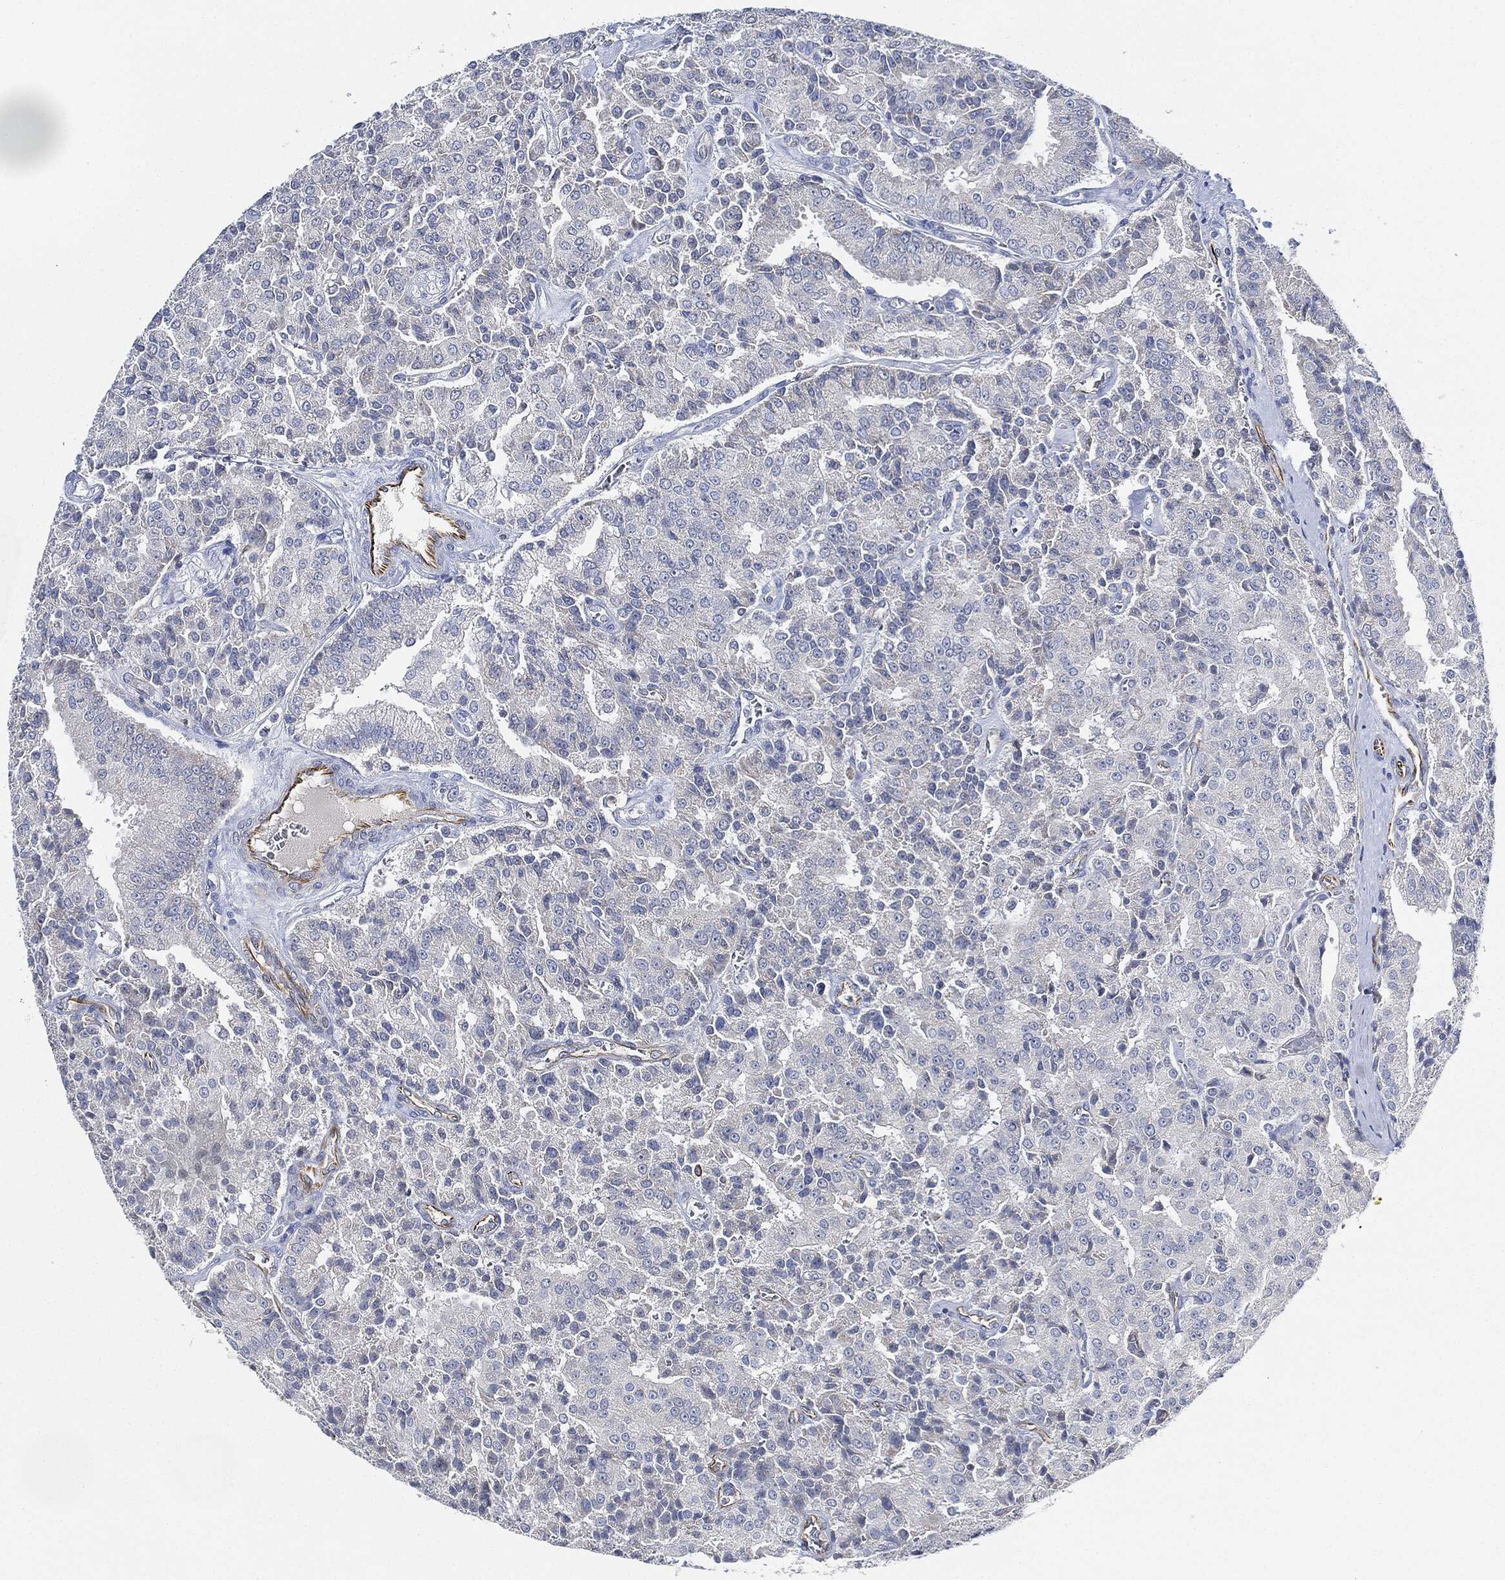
{"staining": {"intensity": "negative", "quantity": "none", "location": "none"}, "tissue": "prostate cancer", "cell_type": "Tumor cells", "image_type": "cancer", "snomed": [{"axis": "morphology", "description": "Adenocarcinoma, NOS"}, {"axis": "topography", "description": "Prostate and seminal vesicle, NOS"}, {"axis": "topography", "description": "Prostate"}], "caption": "Protein analysis of adenocarcinoma (prostate) reveals no significant expression in tumor cells.", "gene": "THSD1", "patient": {"sex": "male", "age": 67}}